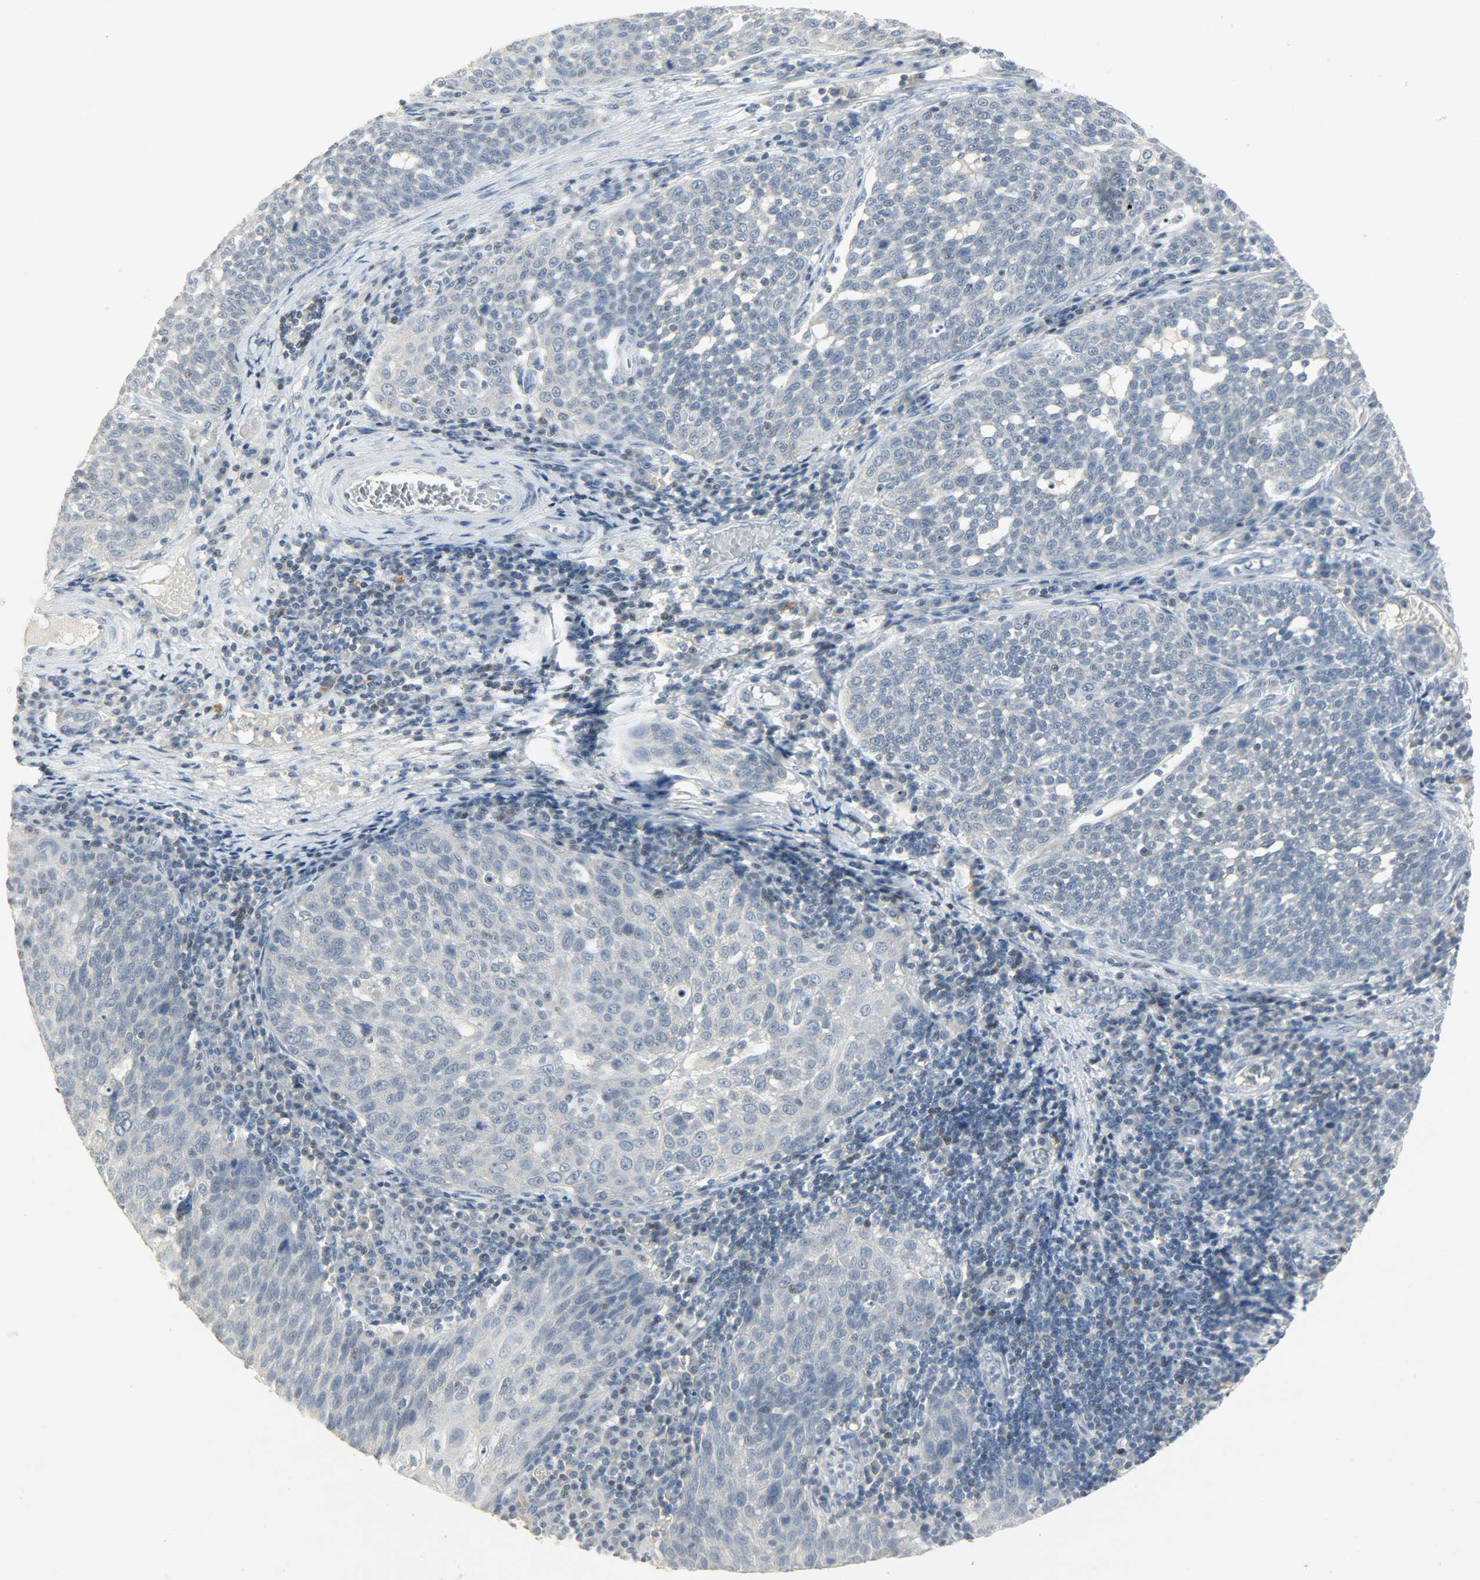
{"staining": {"intensity": "negative", "quantity": "none", "location": "none"}, "tissue": "cervical cancer", "cell_type": "Tumor cells", "image_type": "cancer", "snomed": [{"axis": "morphology", "description": "Squamous cell carcinoma, NOS"}, {"axis": "topography", "description": "Cervix"}], "caption": "Cervical cancer stained for a protein using IHC exhibits no expression tumor cells.", "gene": "CAMK4", "patient": {"sex": "female", "age": 34}}